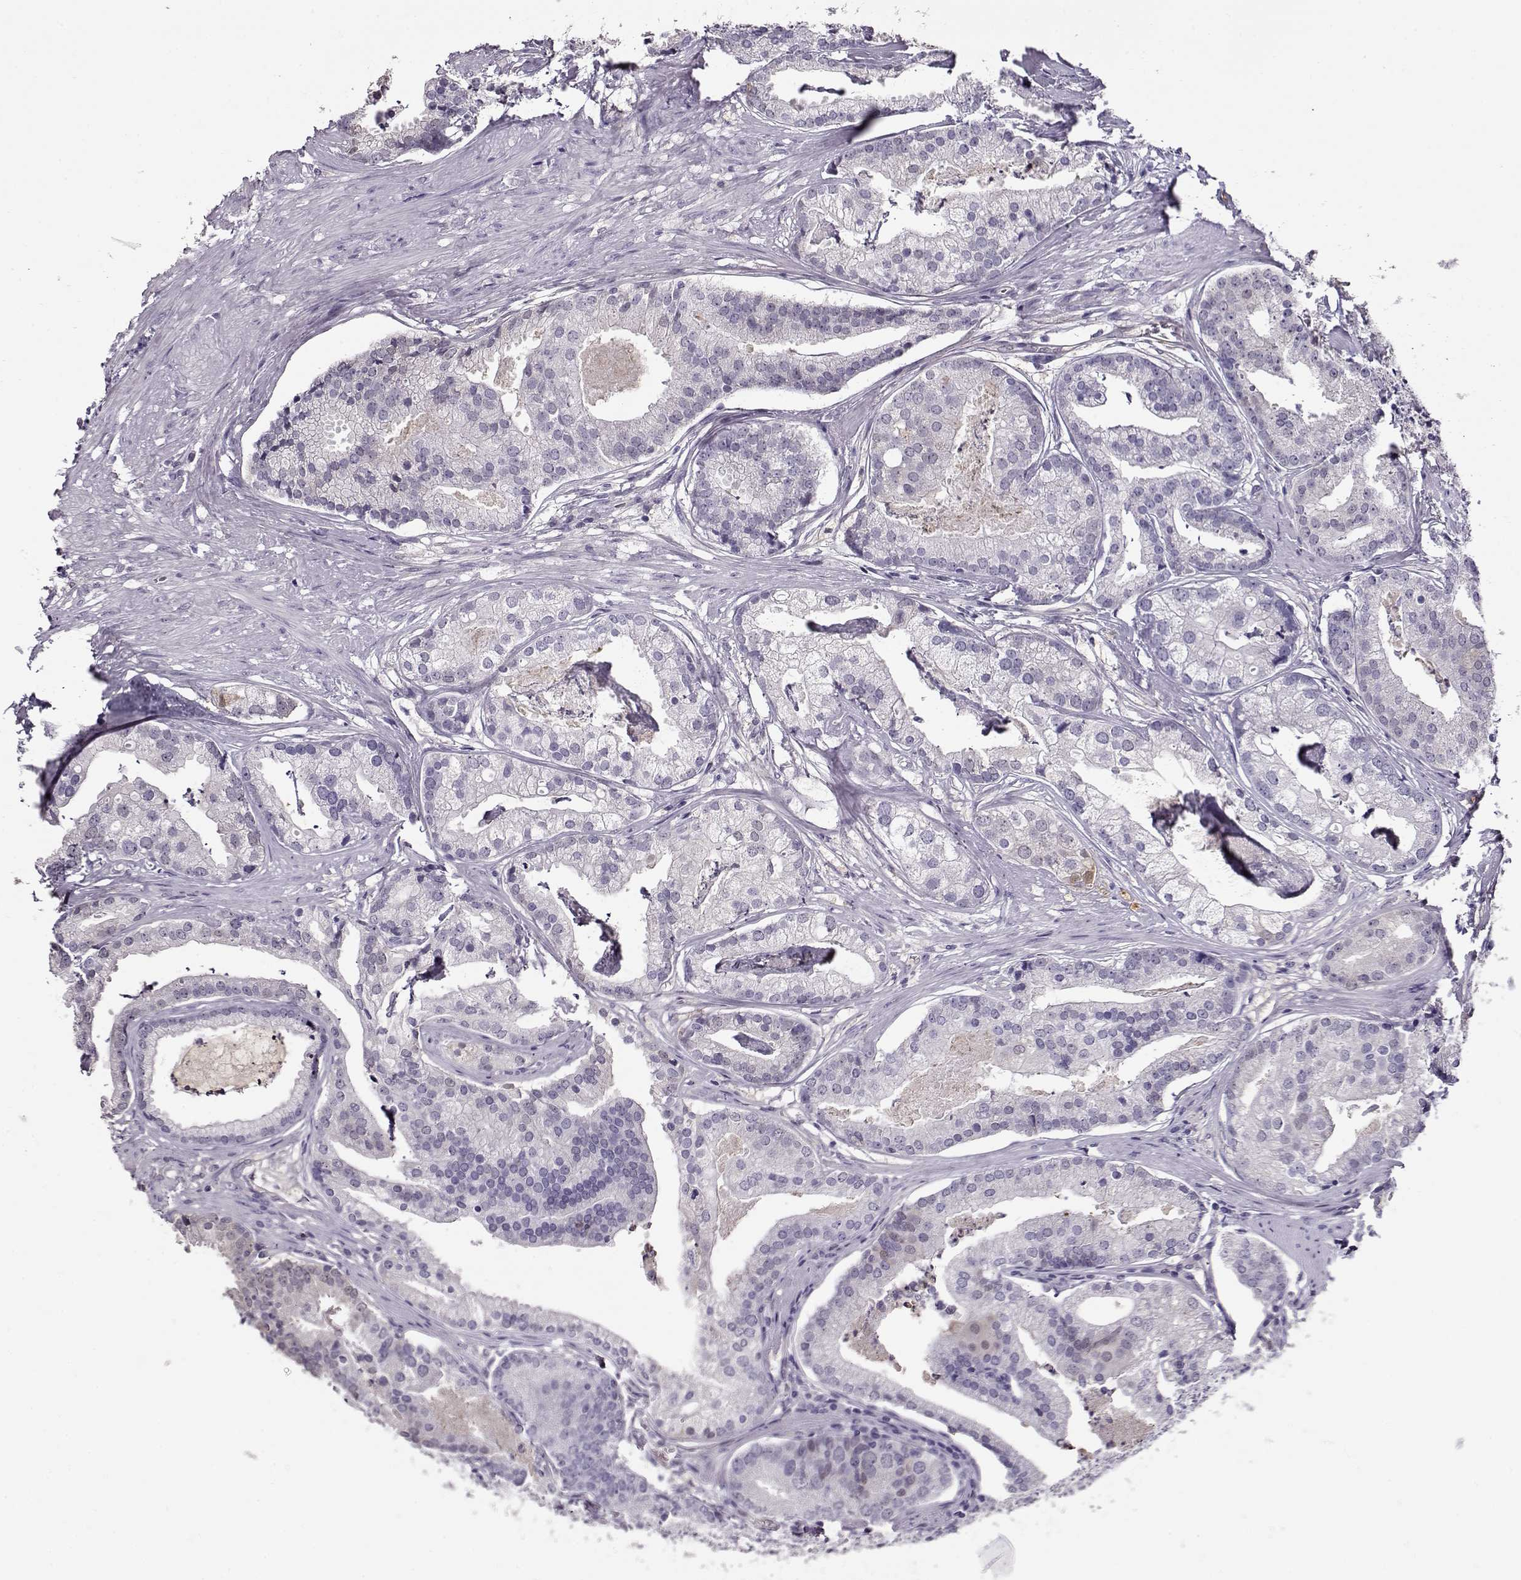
{"staining": {"intensity": "weak", "quantity": "<25%", "location": "cytoplasmic/membranous"}, "tissue": "prostate cancer", "cell_type": "Tumor cells", "image_type": "cancer", "snomed": [{"axis": "morphology", "description": "Adenocarcinoma, NOS"}, {"axis": "topography", "description": "Prostate and seminal vesicle, NOS"}, {"axis": "topography", "description": "Prostate"}], "caption": "This is a photomicrograph of immunohistochemistry staining of adenocarcinoma (prostate), which shows no staining in tumor cells.", "gene": "CCR8", "patient": {"sex": "male", "age": 44}}